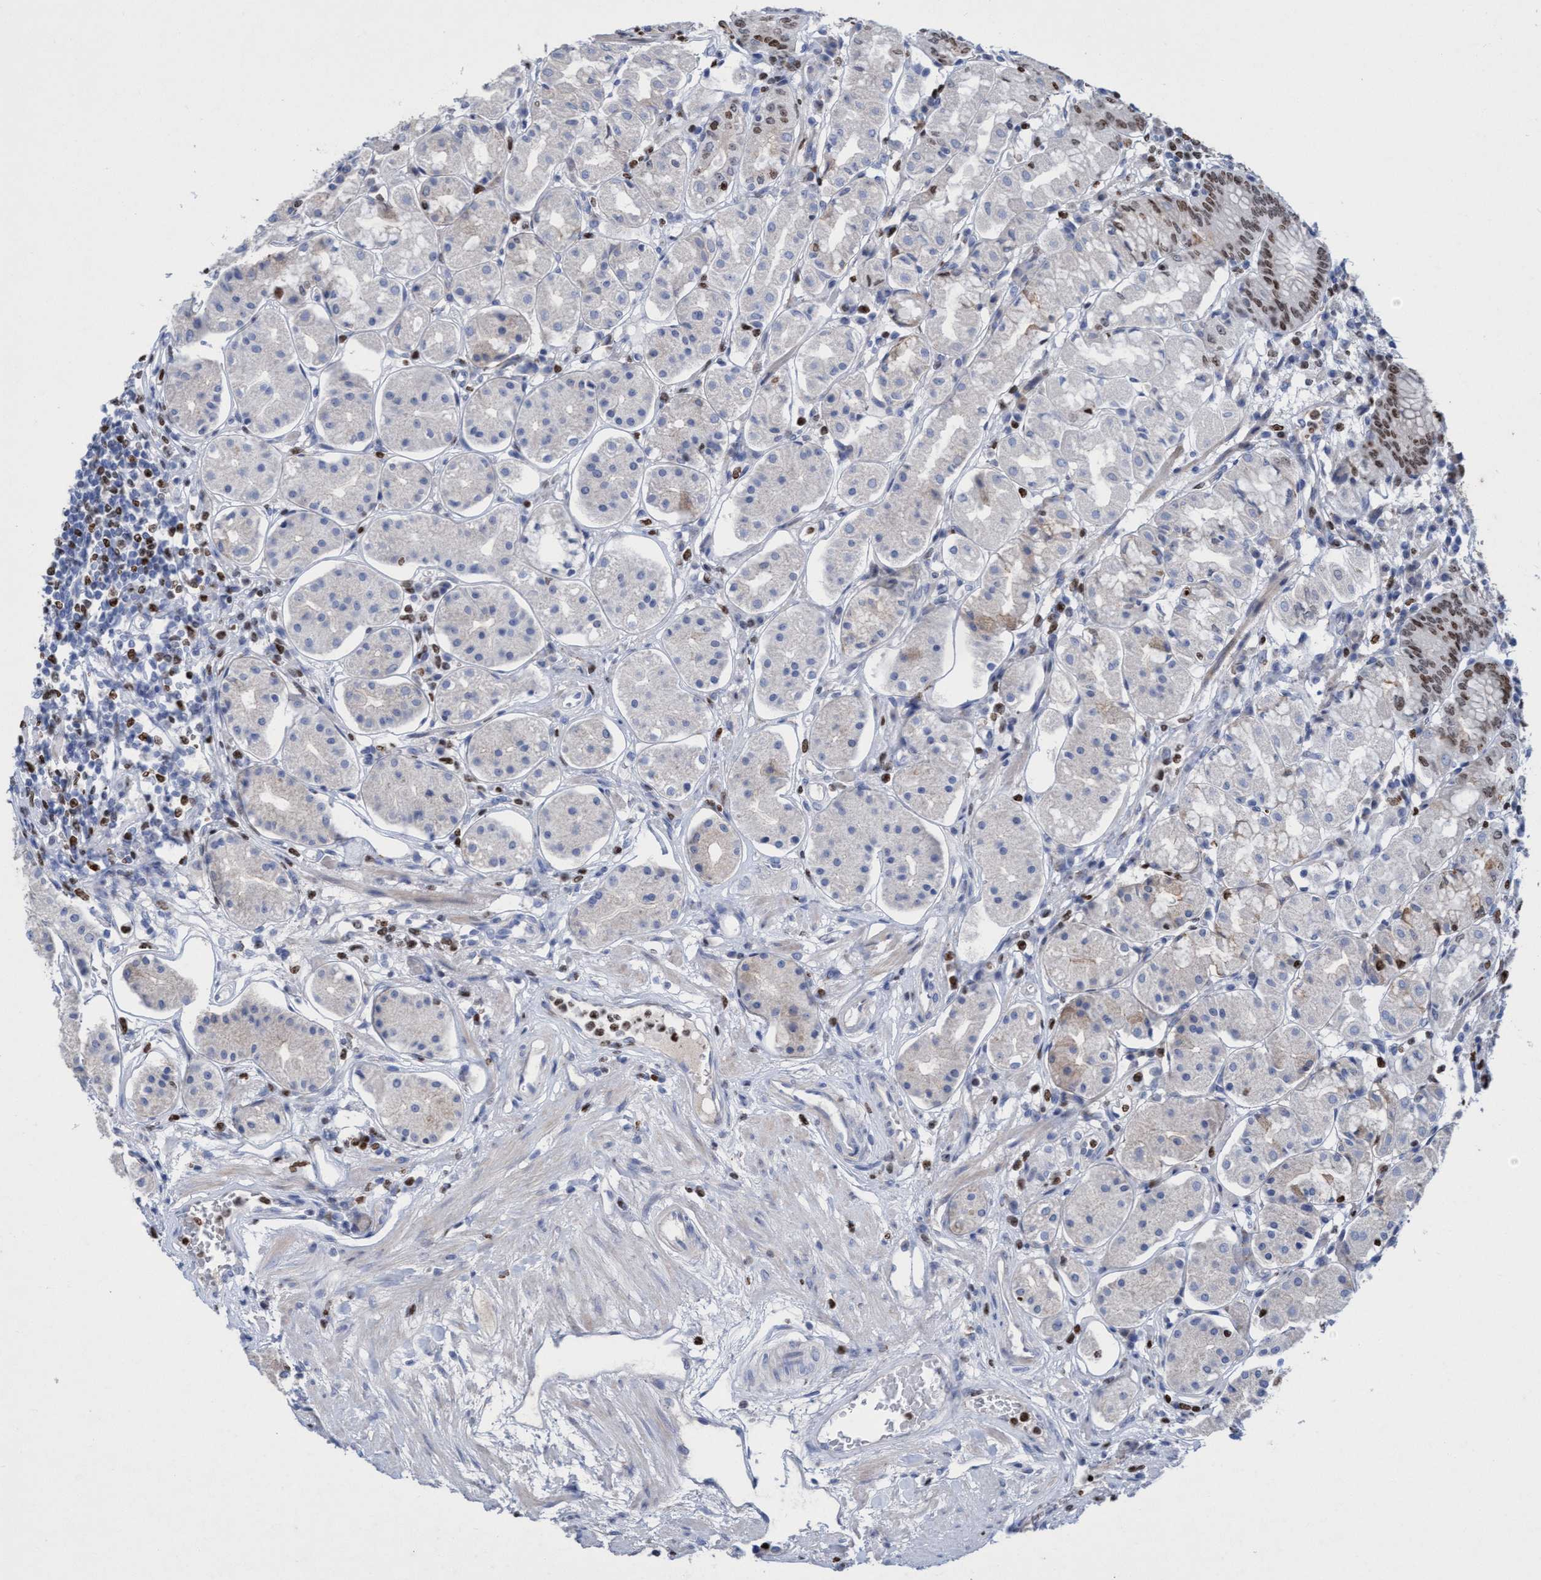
{"staining": {"intensity": "moderate", "quantity": "25%-75%", "location": "nuclear"}, "tissue": "stomach", "cell_type": "Glandular cells", "image_type": "normal", "snomed": [{"axis": "morphology", "description": "Normal tissue, NOS"}, {"axis": "topography", "description": "Stomach"}, {"axis": "topography", "description": "Stomach, lower"}], "caption": "IHC photomicrograph of benign stomach stained for a protein (brown), which demonstrates medium levels of moderate nuclear staining in approximately 25%-75% of glandular cells.", "gene": "CBX2", "patient": {"sex": "female", "age": 56}}